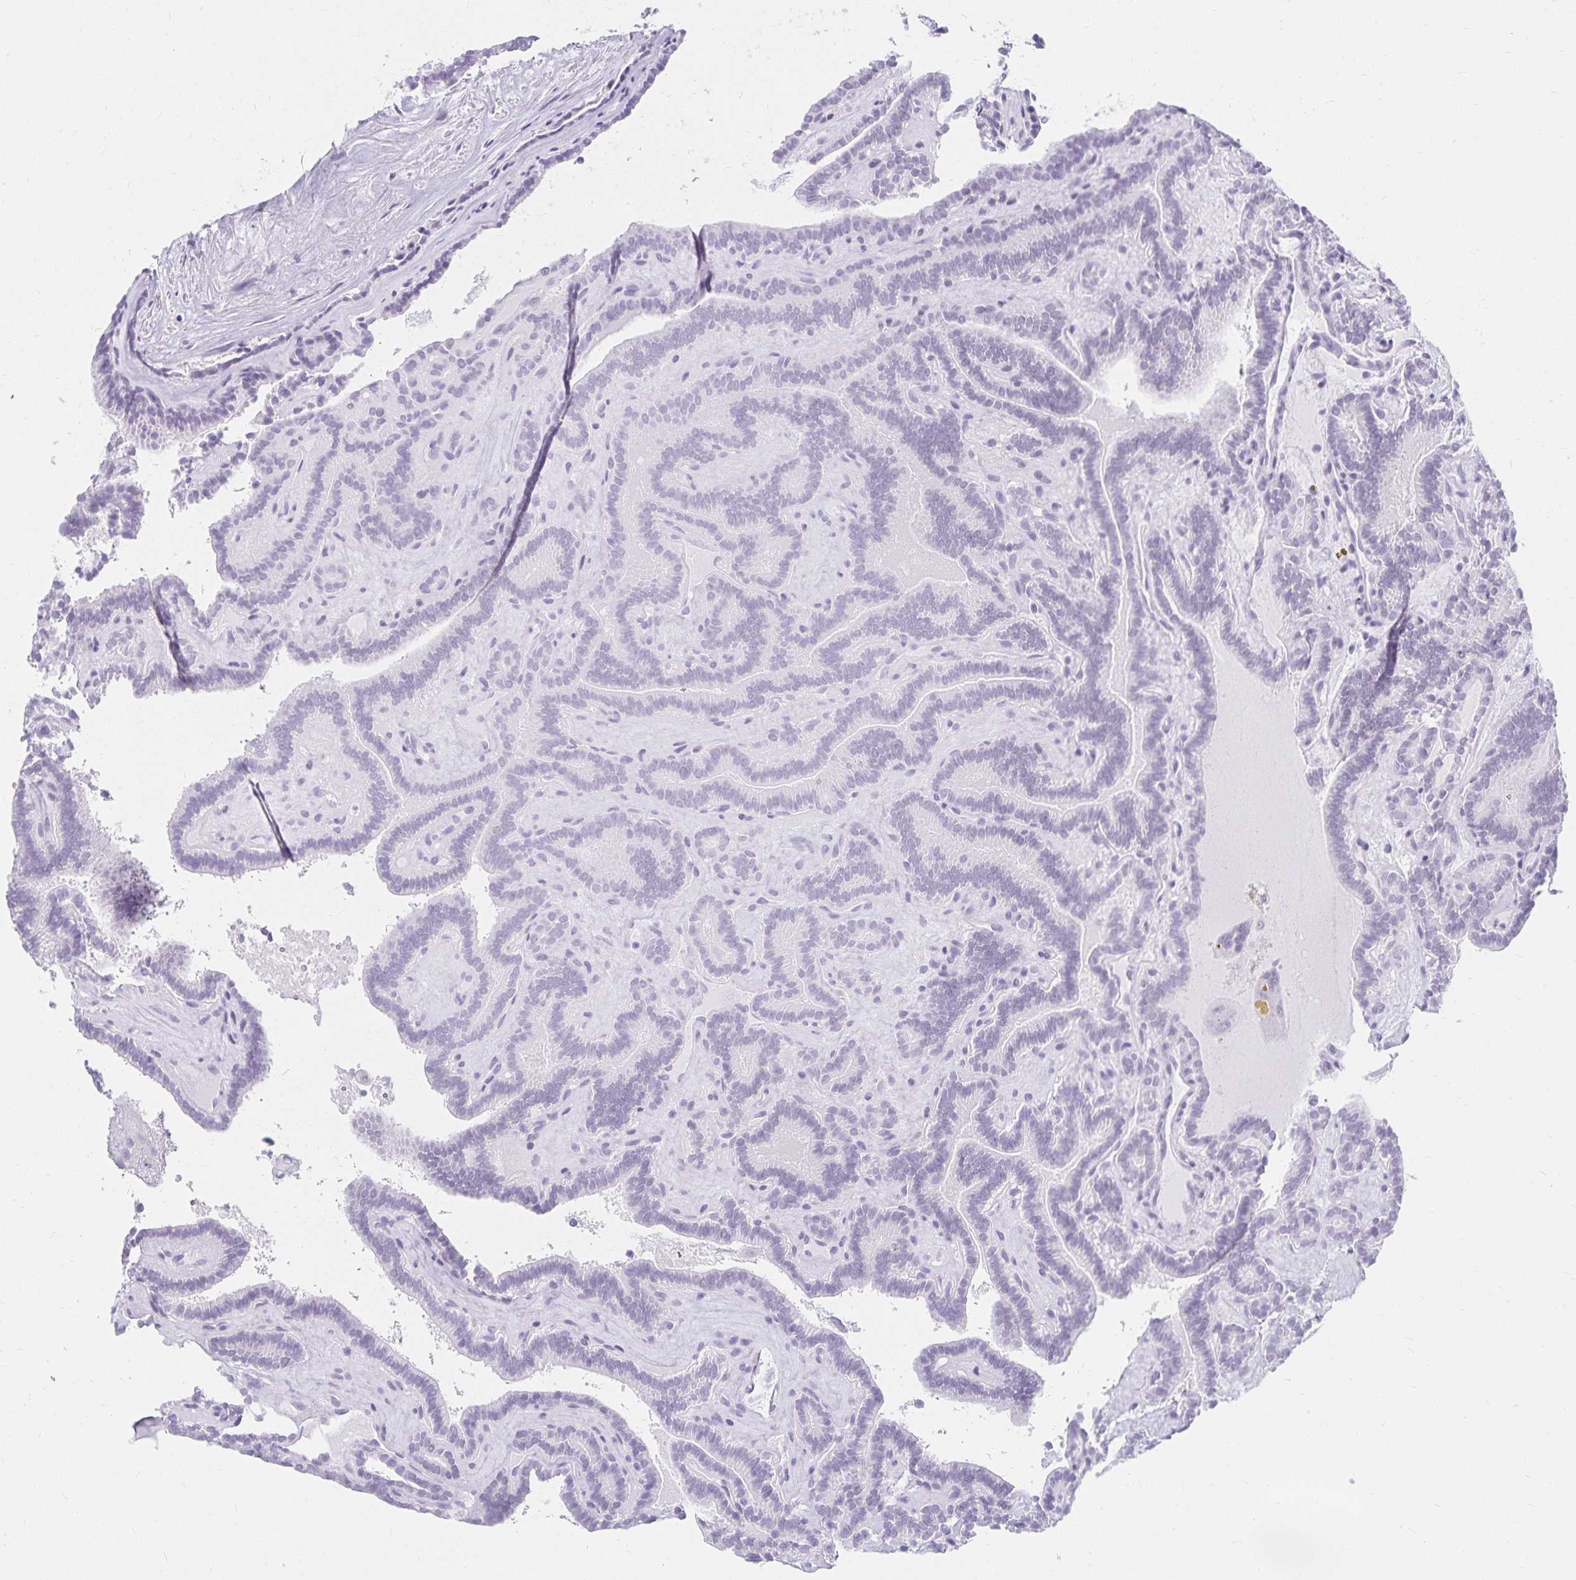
{"staining": {"intensity": "negative", "quantity": "none", "location": "none"}, "tissue": "thyroid cancer", "cell_type": "Tumor cells", "image_type": "cancer", "snomed": [{"axis": "morphology", "description": "Papillary adenocarcinoma, NOS"}, {"axis": "topography", "description": "Thyroid gland"}], "caption": "Immunohistochemical staining of human papillary adenocarcinoma (thyroid) exhibits no significant positivity in tumor cells.", "gene": "C20orf85", "patient": {"sex": "female", "age": 21}}